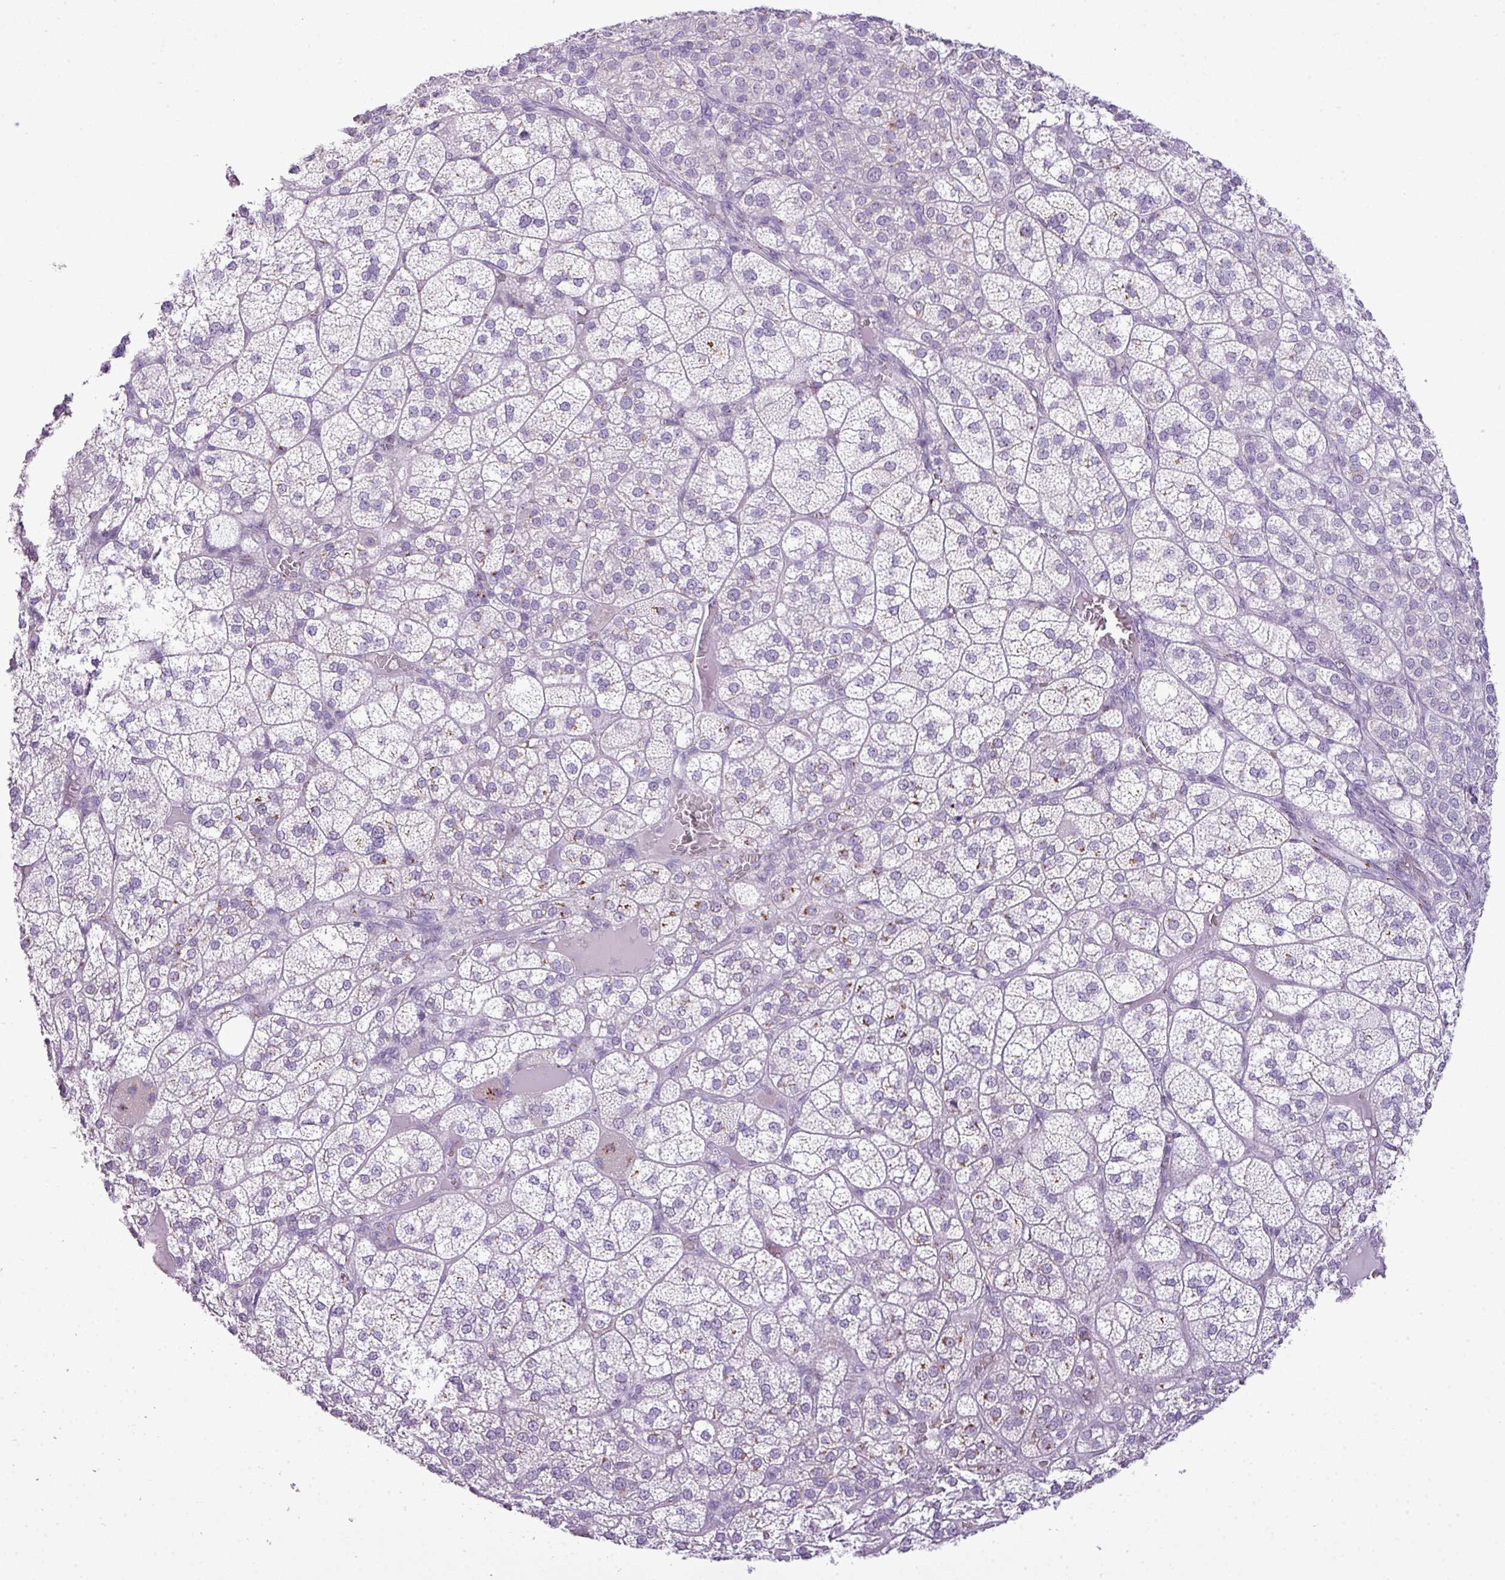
{"staining": {"intensity": "moderate", "quantity": "<25%", "location": "cytoplasmic/membranous"}, "tissue": "adrenal gland", "cell_type": "Glandular cells", "image_type": "normal", "snomed": [{"axis": "morphology", "description": "Normal tissue, NOS"}, {"axis": "topography", "description": "Adrenal gland"}], "caption": "IHC photomicrograph of unremarkable adrenal gland: adrenal gland stained using immunohistochemistry (IHC) exhibits low levels of moderate protein expression localized specifically in the cytoplasmic/membranous of glandular cells, appearing as a cytoplasmic/membranous brown color.", "gene": "FAM43A", "patient": {"sex": "female", "age": 60}}